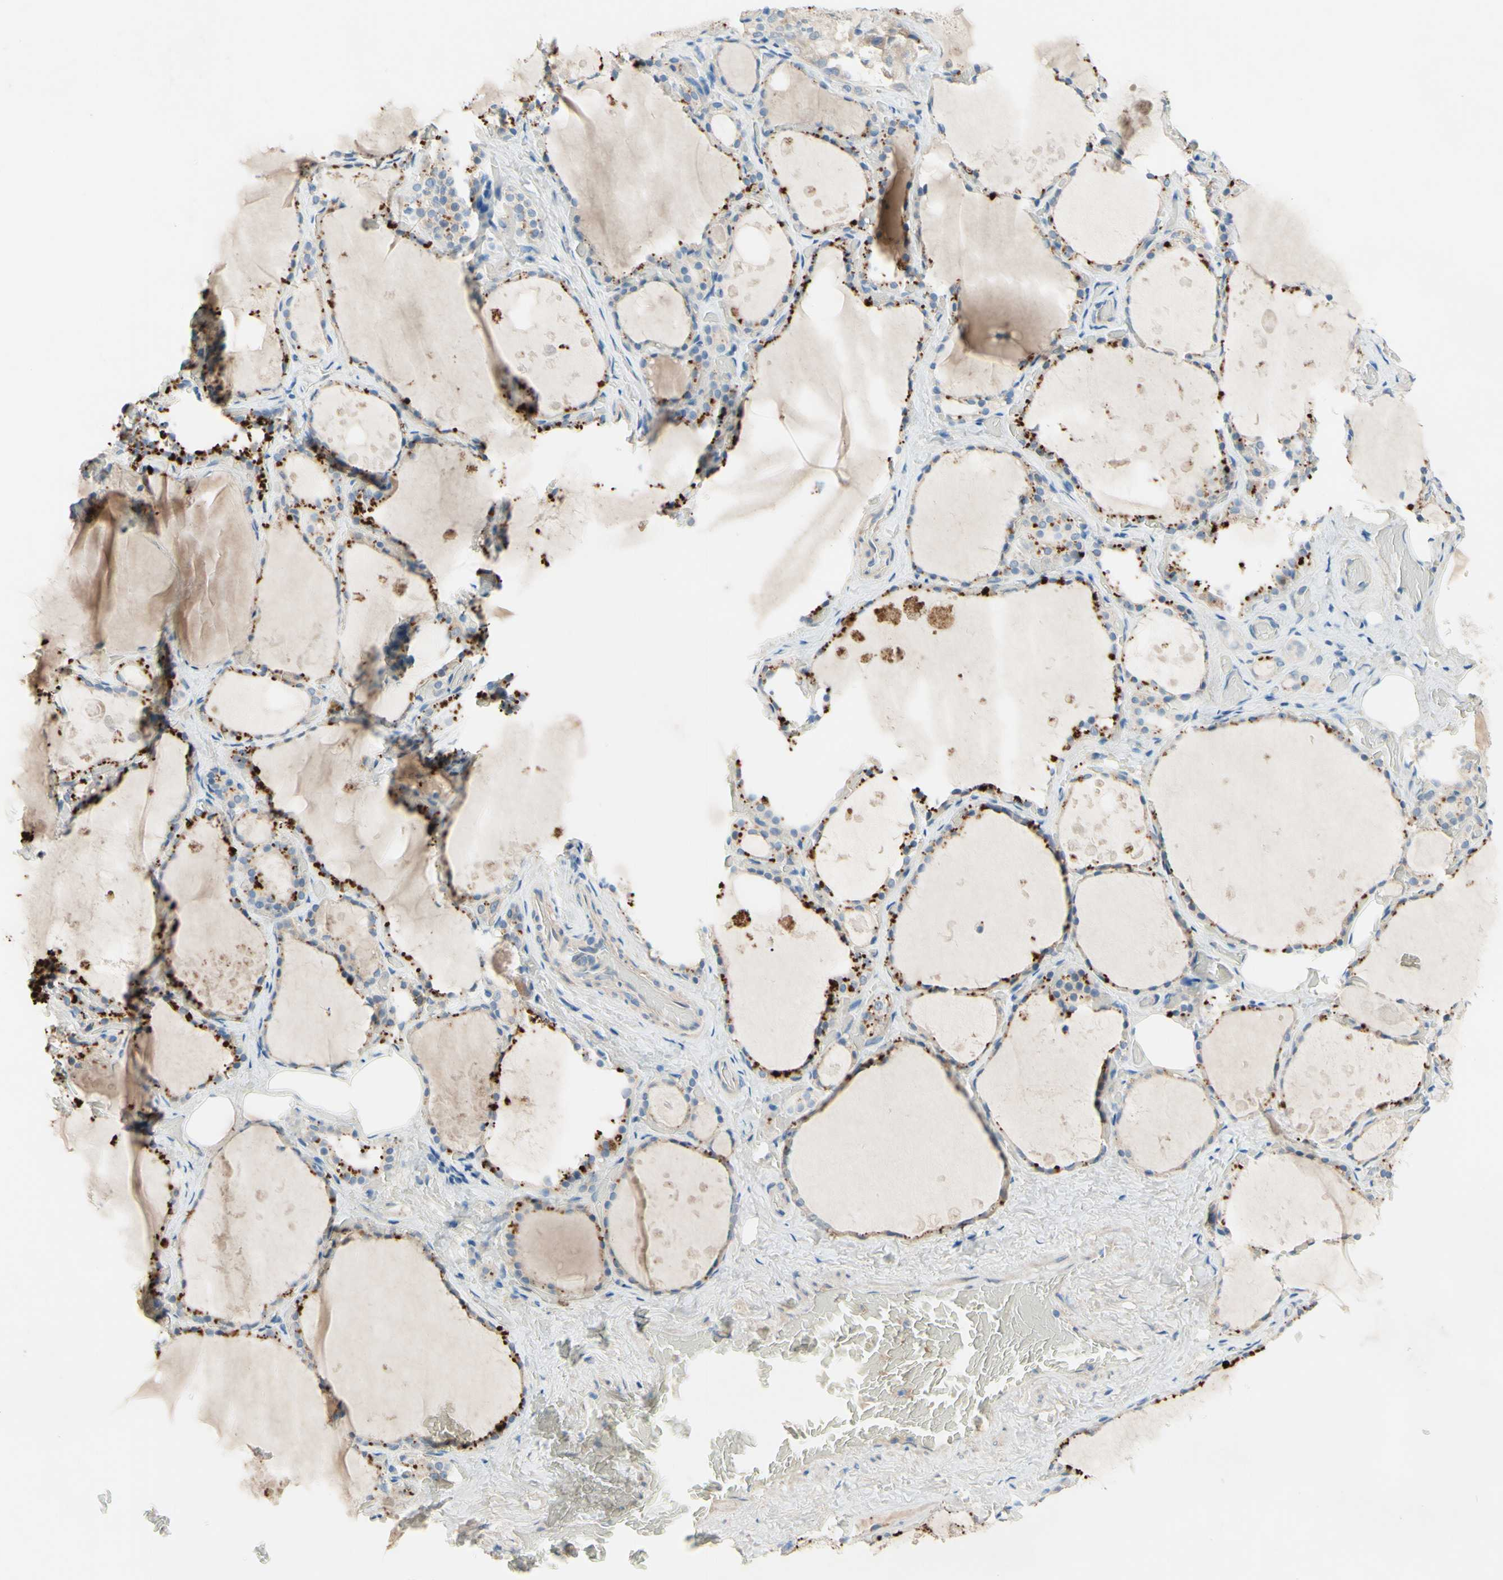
{"staining": {"intensity": "moderate", "quantity": ">75%", "location": "cytoplasmic/membranous"}, "tissue": "thyroid gland", "cell_type": "Glandular cells", "image_type": "normal", "snomed": [{"axis": "morphology", "description": "Normal tissue, NOS"}, {"axis": "topography", "description": "Thyroid gland"}], "caption": "Thyroid gland stained with DAB (3,3'-diaminobenzidine) IHC exhibits medium levels of moderate cytoplasmic/membranous staining in about >75% of glandular cells. The staining is performed using DAB (3,3'-diaminobenzidine) brown chromogen to label protein expression. The nuclei are counter-stained blue using hematoxylin.", "gene": "IL2", "patient": {"sex": "male", "age": 61}}